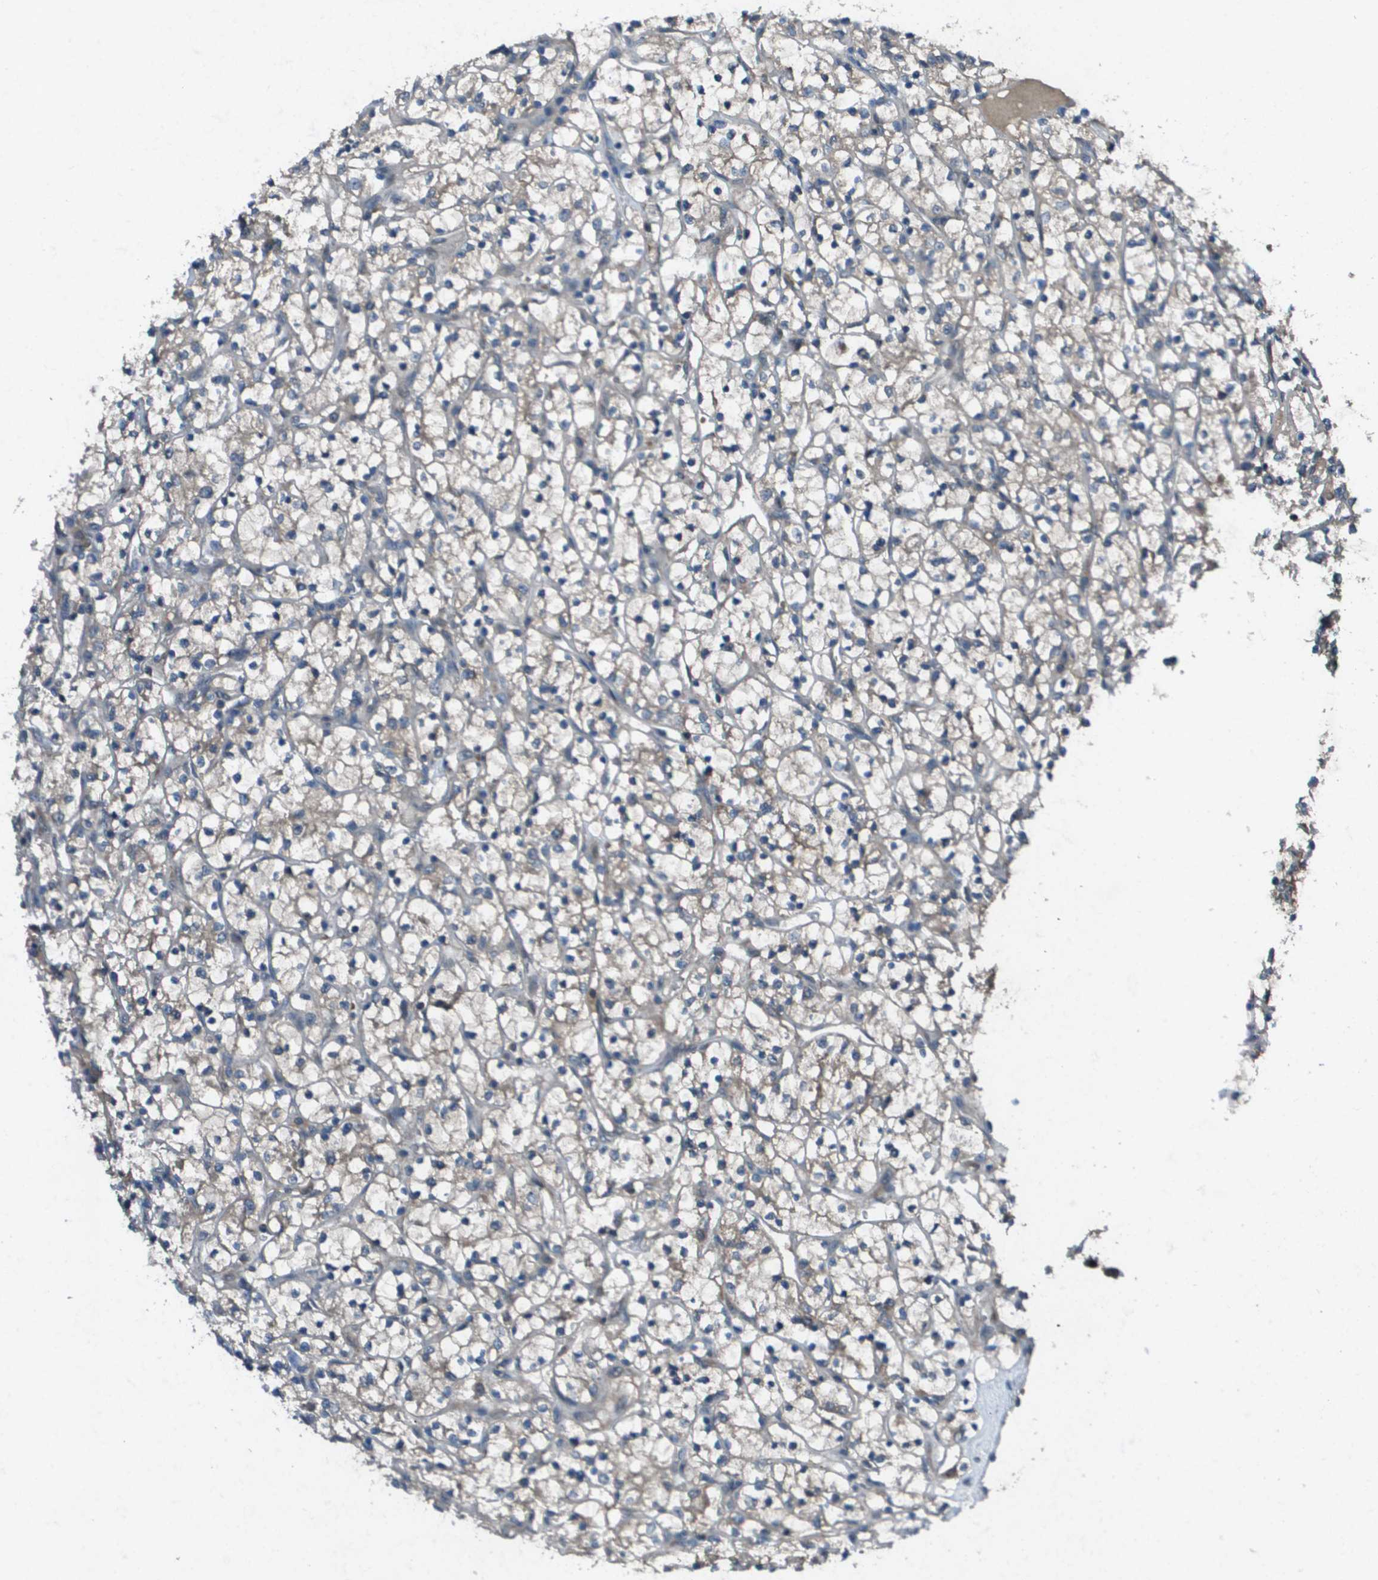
{"staining": {"intensity": "weak", "quantity": "25%-75%", "location": "cytoplasmic/membranous"}, "tissue": "renal cancer", "cell_type": "Tumor cells", "image_type": "cancer", "snomed": [{"axis": "morphology", "description": "Adenocarcinoma, NOS"}, {"axis": "topography", "description": "Kidney"}], "caption": "Human renal cancer stained with a protein marker exhibits weak staining in tumor cells.", "gene": "CAMK4", "patient": {"sex": "female", "age": 69}}